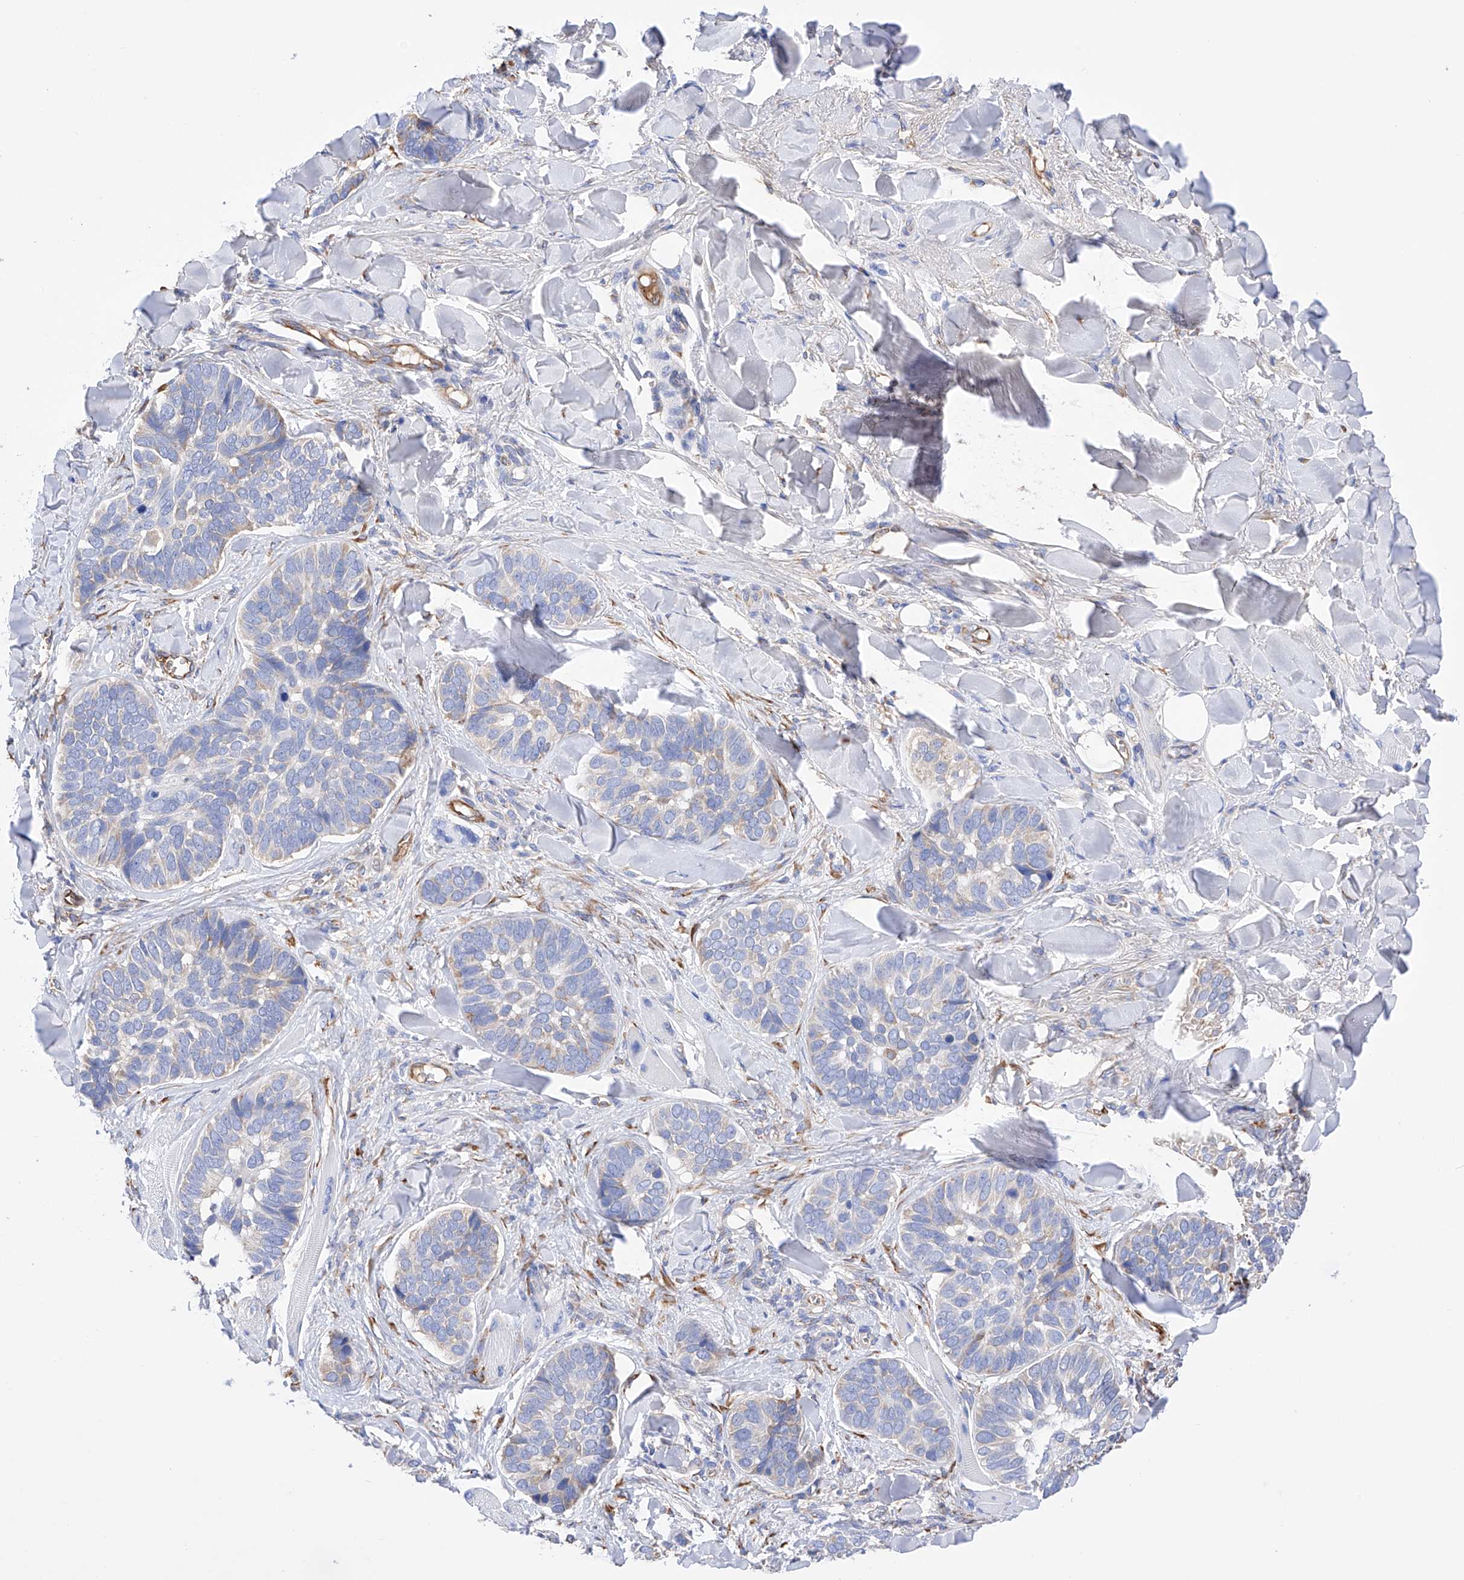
{"staining": {"intensity": "negative", "quantity": "none", "location": "none"}, "tissue": "skin cancer", "cell_type": "Tumor cells", "image_type": "cancer", "snomed": [{"axis": "morphology", "description": "Basal cell carcinoma"}, {"axis": "topography", "description": "Skin"}], "caption": "This photomicrograph is of basal cell carcinoma (skin) stained with immunohistochemistry to label a protein in brown with the nuclei are counter-stained blue. There is no positivity in tumor cells.", "gene": "PDIA5", "patient": {"sex": "male", "age": 62}}